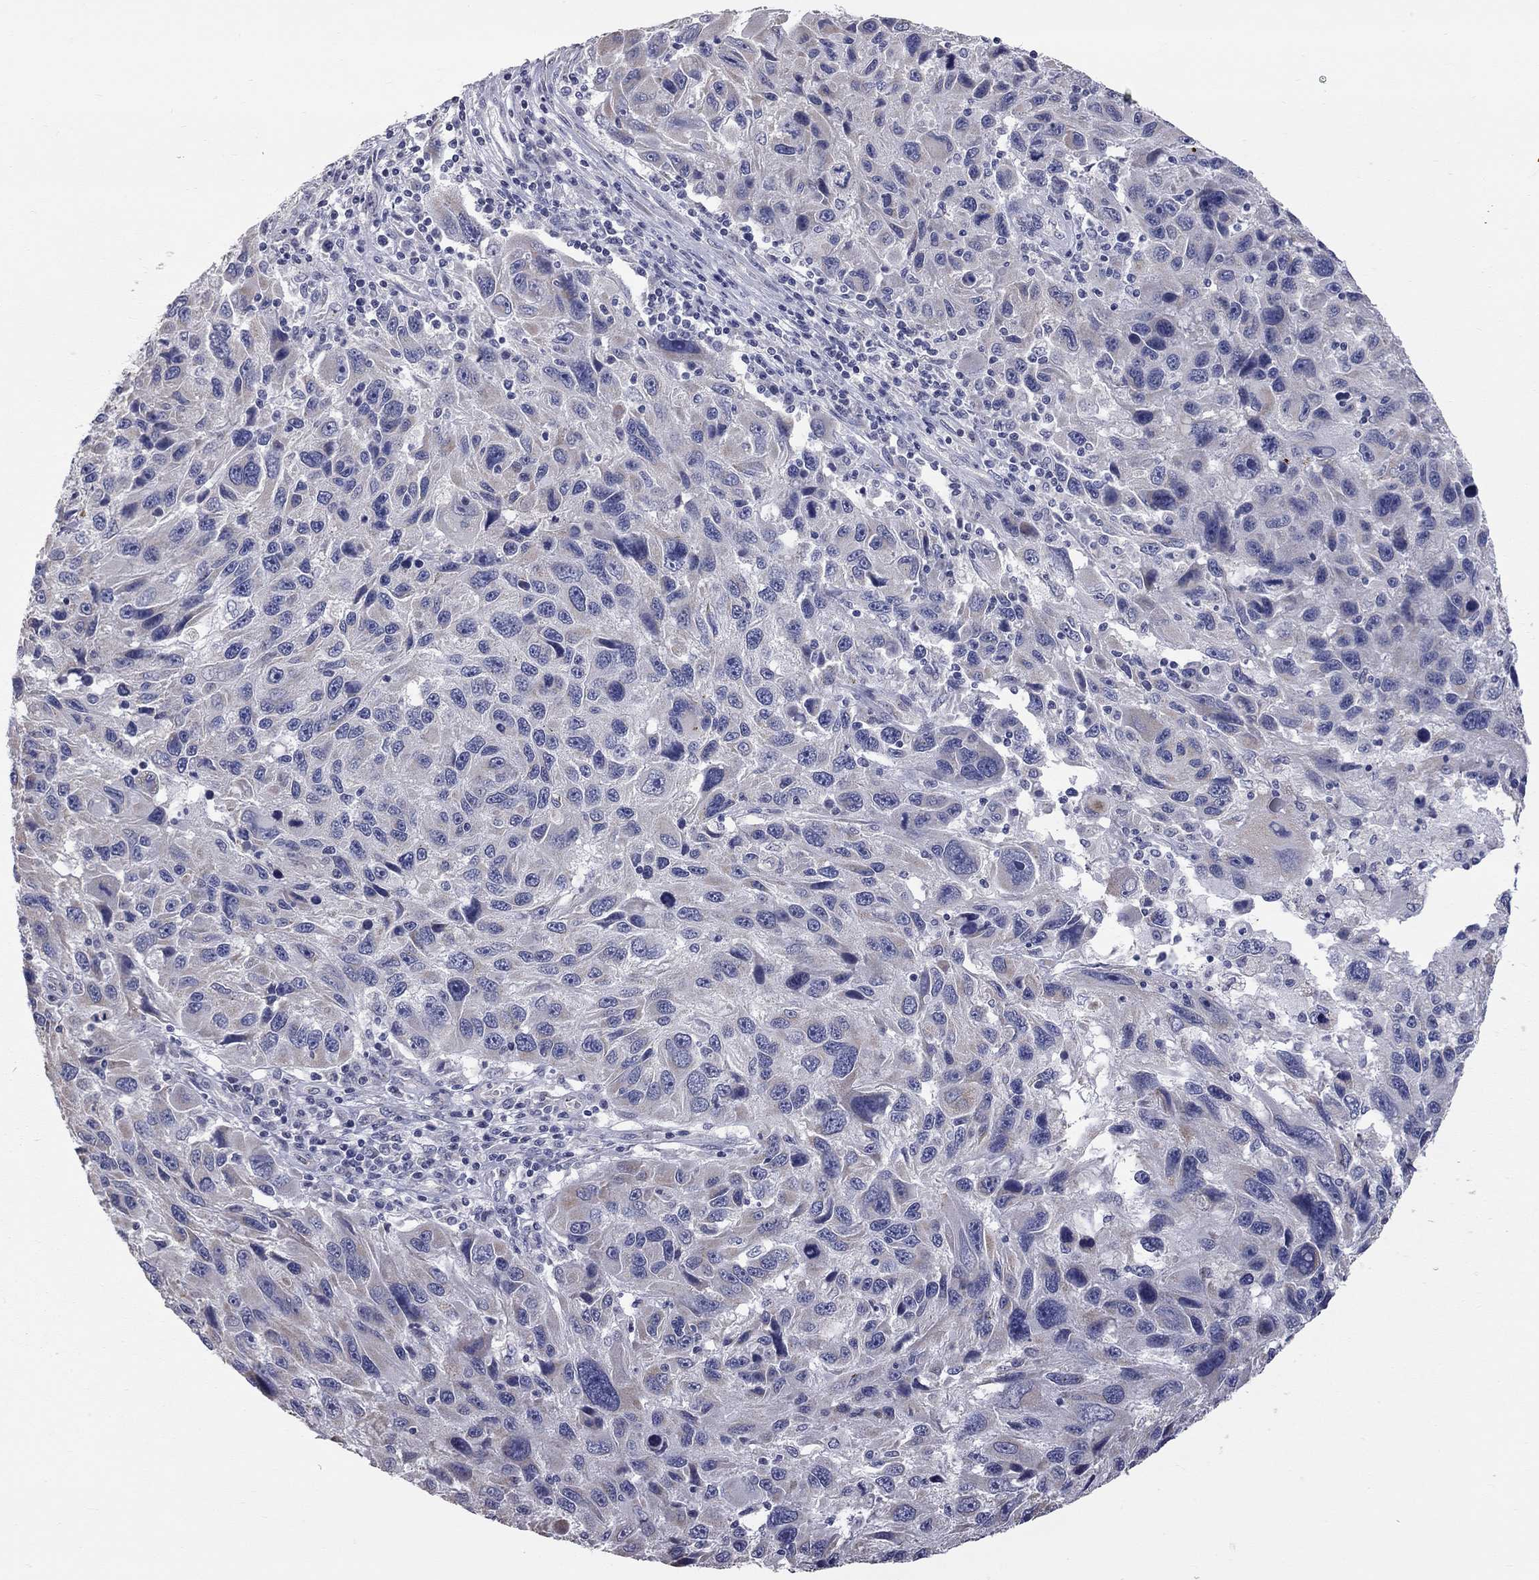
{"staining": {"intensity": "weak", "quantity": "<25%", "location": "cytoplasmic/membranous"}, "tissue": "melanoma", "cell_type": "Tumor cells", "image_type": "cancer", "snomed": [{"axis": "morphology", "description": "Malignant melanoma, NOS"}, {"axis": "topography", "description": "Skin"}], "caption": "DAB (3,3'-diaminobenzidine) immunohistochemical staining of melanoma reveals no significant expression in tumor cells.", "gene": "OPRK1", "patient": {"sex": "male", "age": 53}}